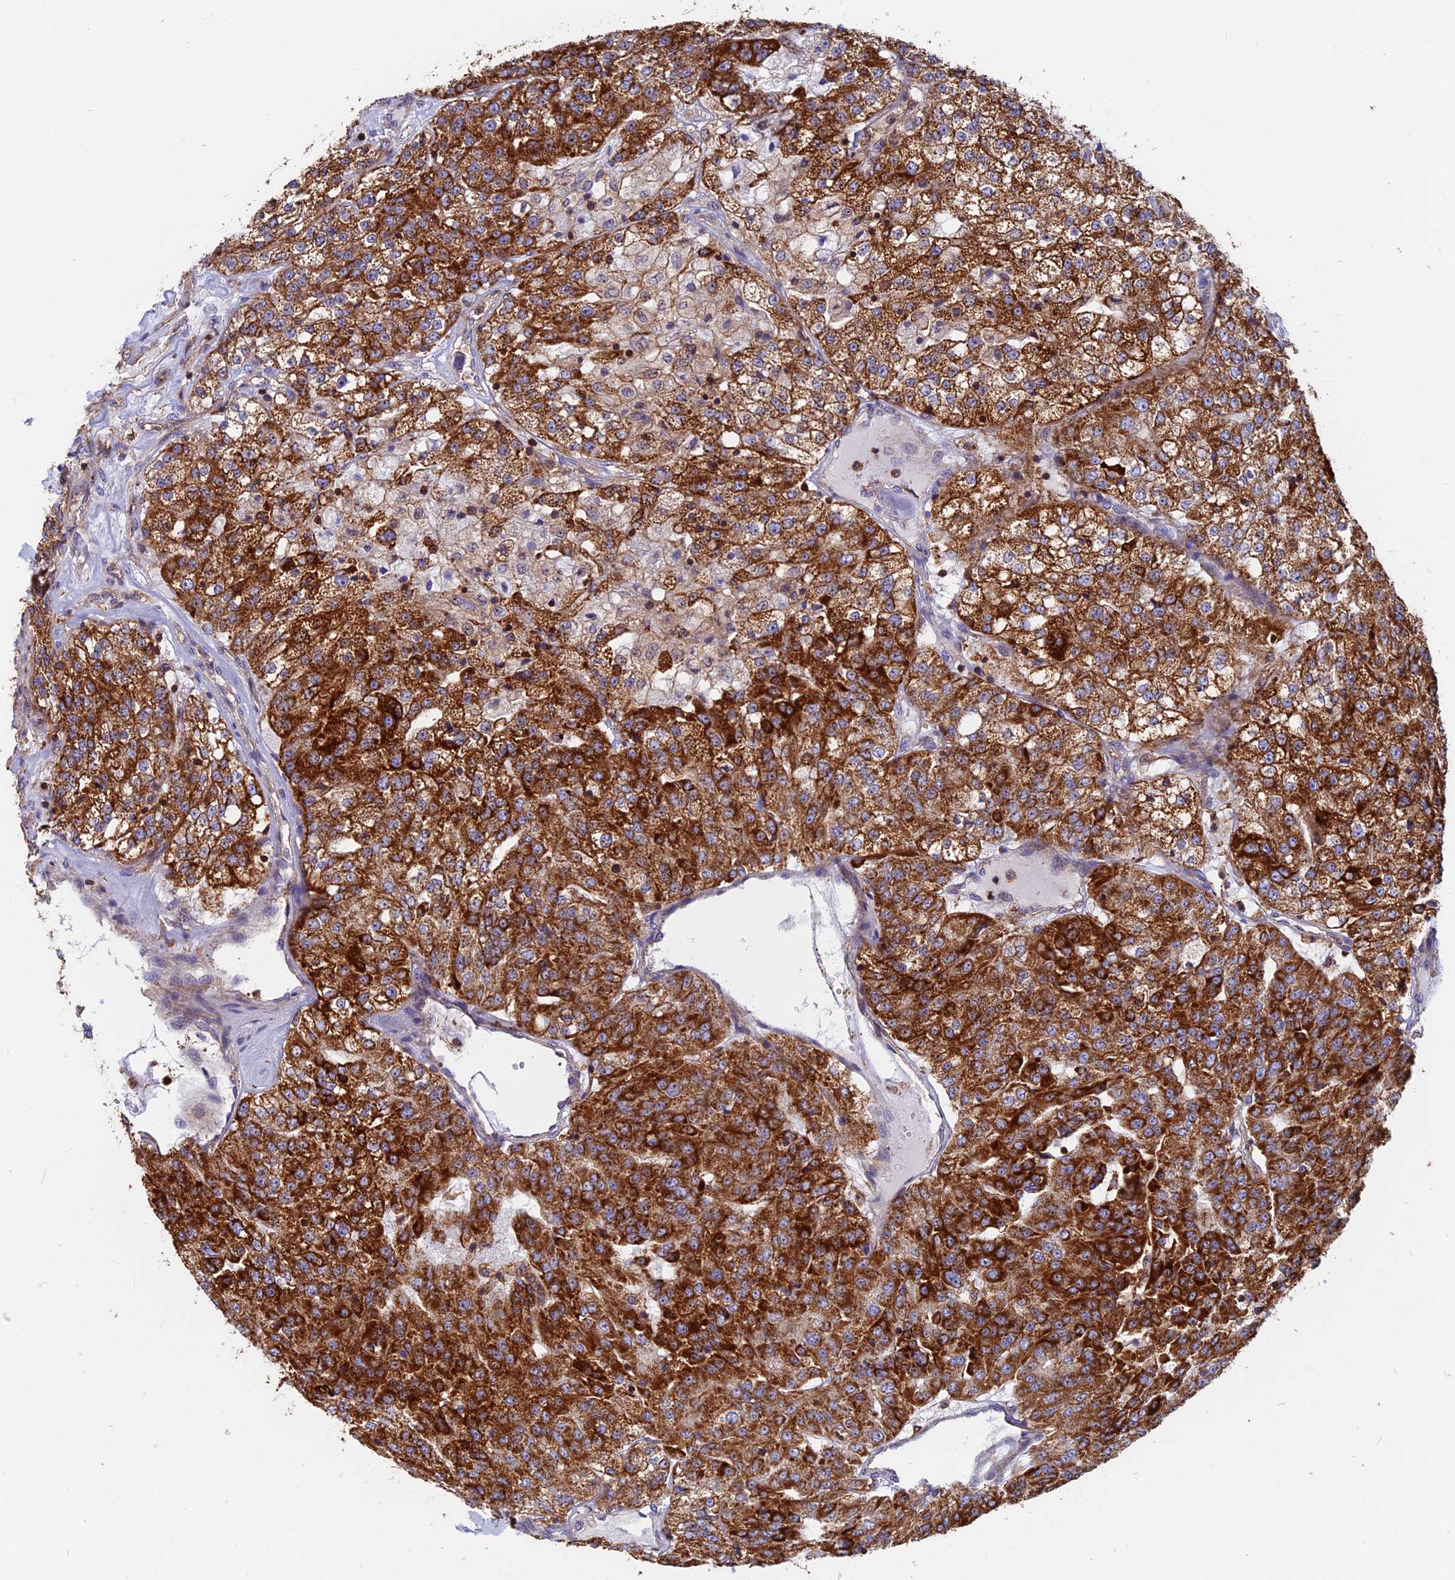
{"staining": {"intensity": "strong", "quantity": ">75%", "location": "cytoplasmic/membranous"}, "tissue": "renal cancer", "cell_type": "Tumor cells", "image_type": "cancer", "snomed": [{"axis": "morphology", "description": "Adenocarcinoma, NOS"}, {"axis": "topography", "description": "Kidney"}], "caption": "This image shows adenocarcinoma (renal) stained with IHC to label a protein in brown. The cytoplasmic/membranous of tumor cells show strong positivity for the protein. Nuclei are counter-stained blue.", "gene": "HSD17B8", "patient": {"sex": "female", "age": 63}}